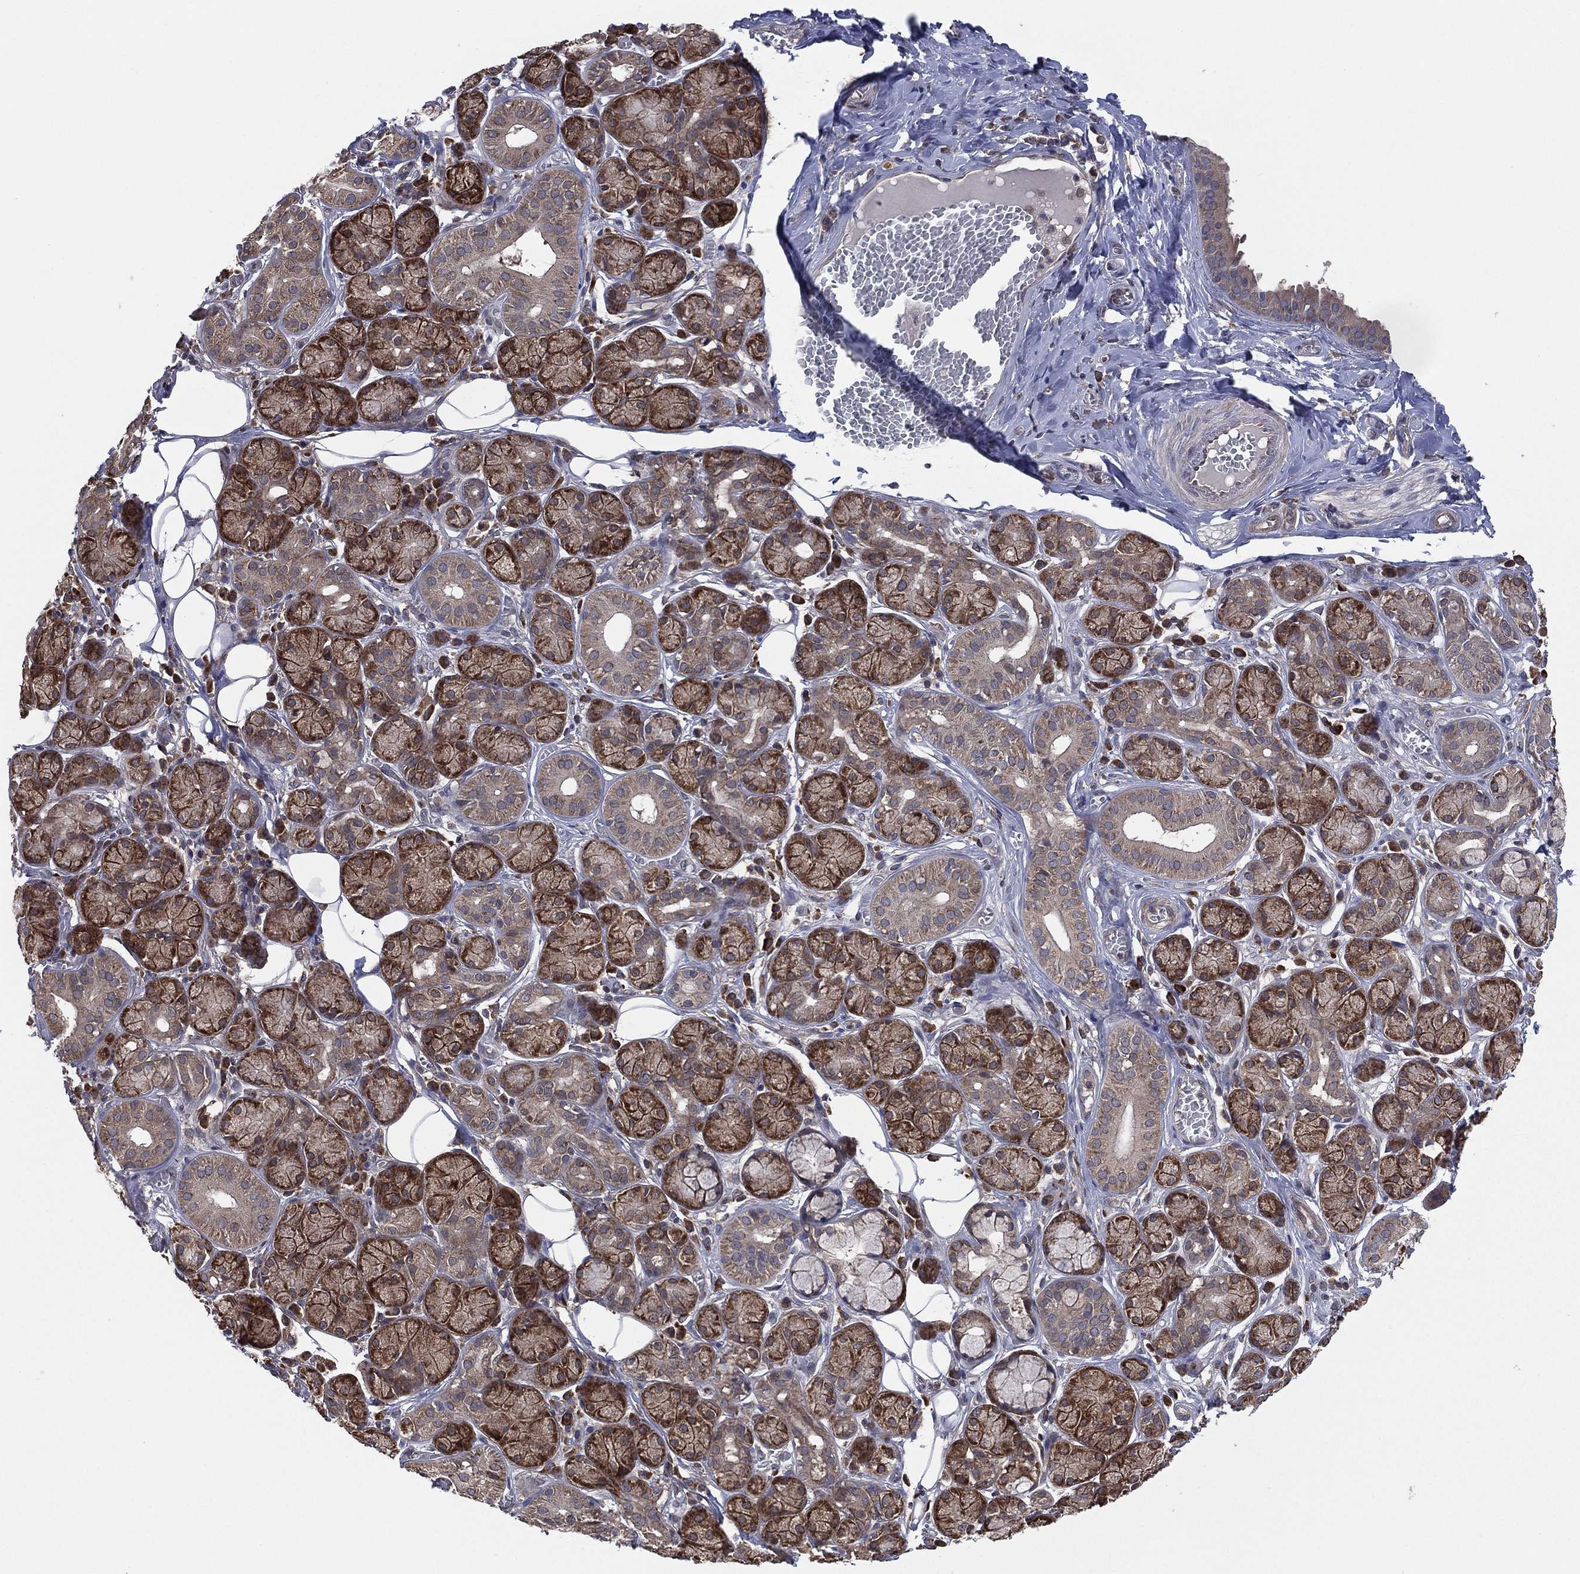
{"staining": {"intensity": "moderate", "quantity": ">75%", "location": "cytoplasmic/membranous"}, "tissue": "salivary gland", "cell_type": "Glandular cells", "image_type": "normal", "snomed": [{"axis": "morphology", "description": "Normal tissue, NOS"}, {"axis": "topography", "description": "Salivary gland"}], "caption": "Protein staining shows moderate cytoplasmic/membranous positivity in approximately >75% of glandular cells in benign salivary gland. (DAB (3,3'-diaminobenzidine) IHC, brown staining for protein, blue staining for nuclei).", "gene": "C2orf76", "patient": {"sex": "male", "age": 71}}